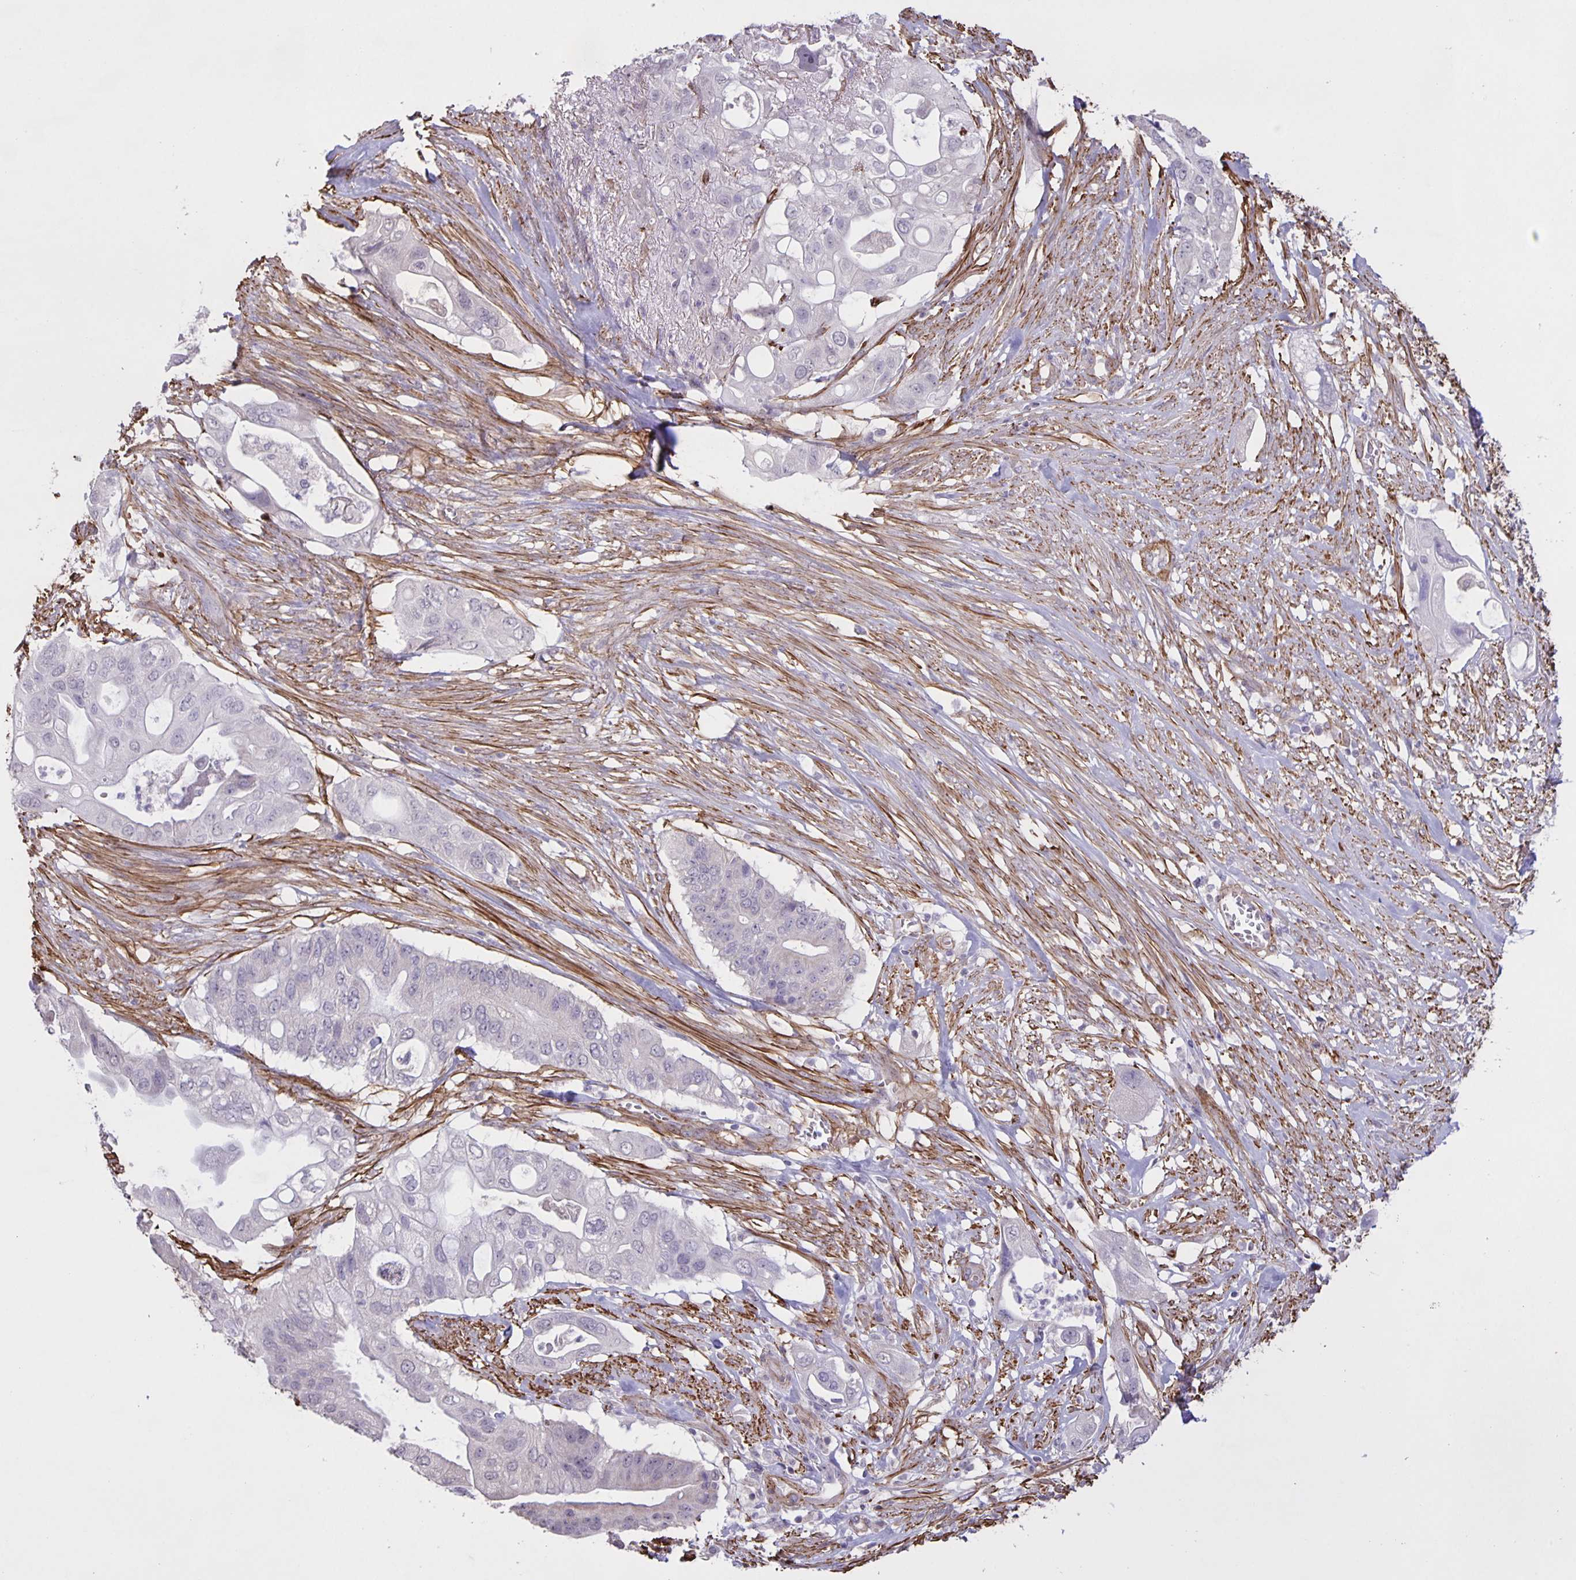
{"staining": {"intensity": "negative", "quantity": "none", "location": "none"}, "tissue": "pancreatic cancer", "cell_type": "Tumor cells", "image_type": "cancer", "snomed": [{"axis": "morphology", "description": "Adenocarcinoma, NOS"}, {"axis": "topography", "description": "Pancreas"}], "caption": "Tumor cells are negative for protein expression in human pancreatic cancer. The staining was performed using DAB to visualize the protein expression in brown, while the nuclei were stained in blue with hematoxylin (Magnification: 20x).", "gene": "SRCIN1", "patient": {"sex": "female", "age": 72}}